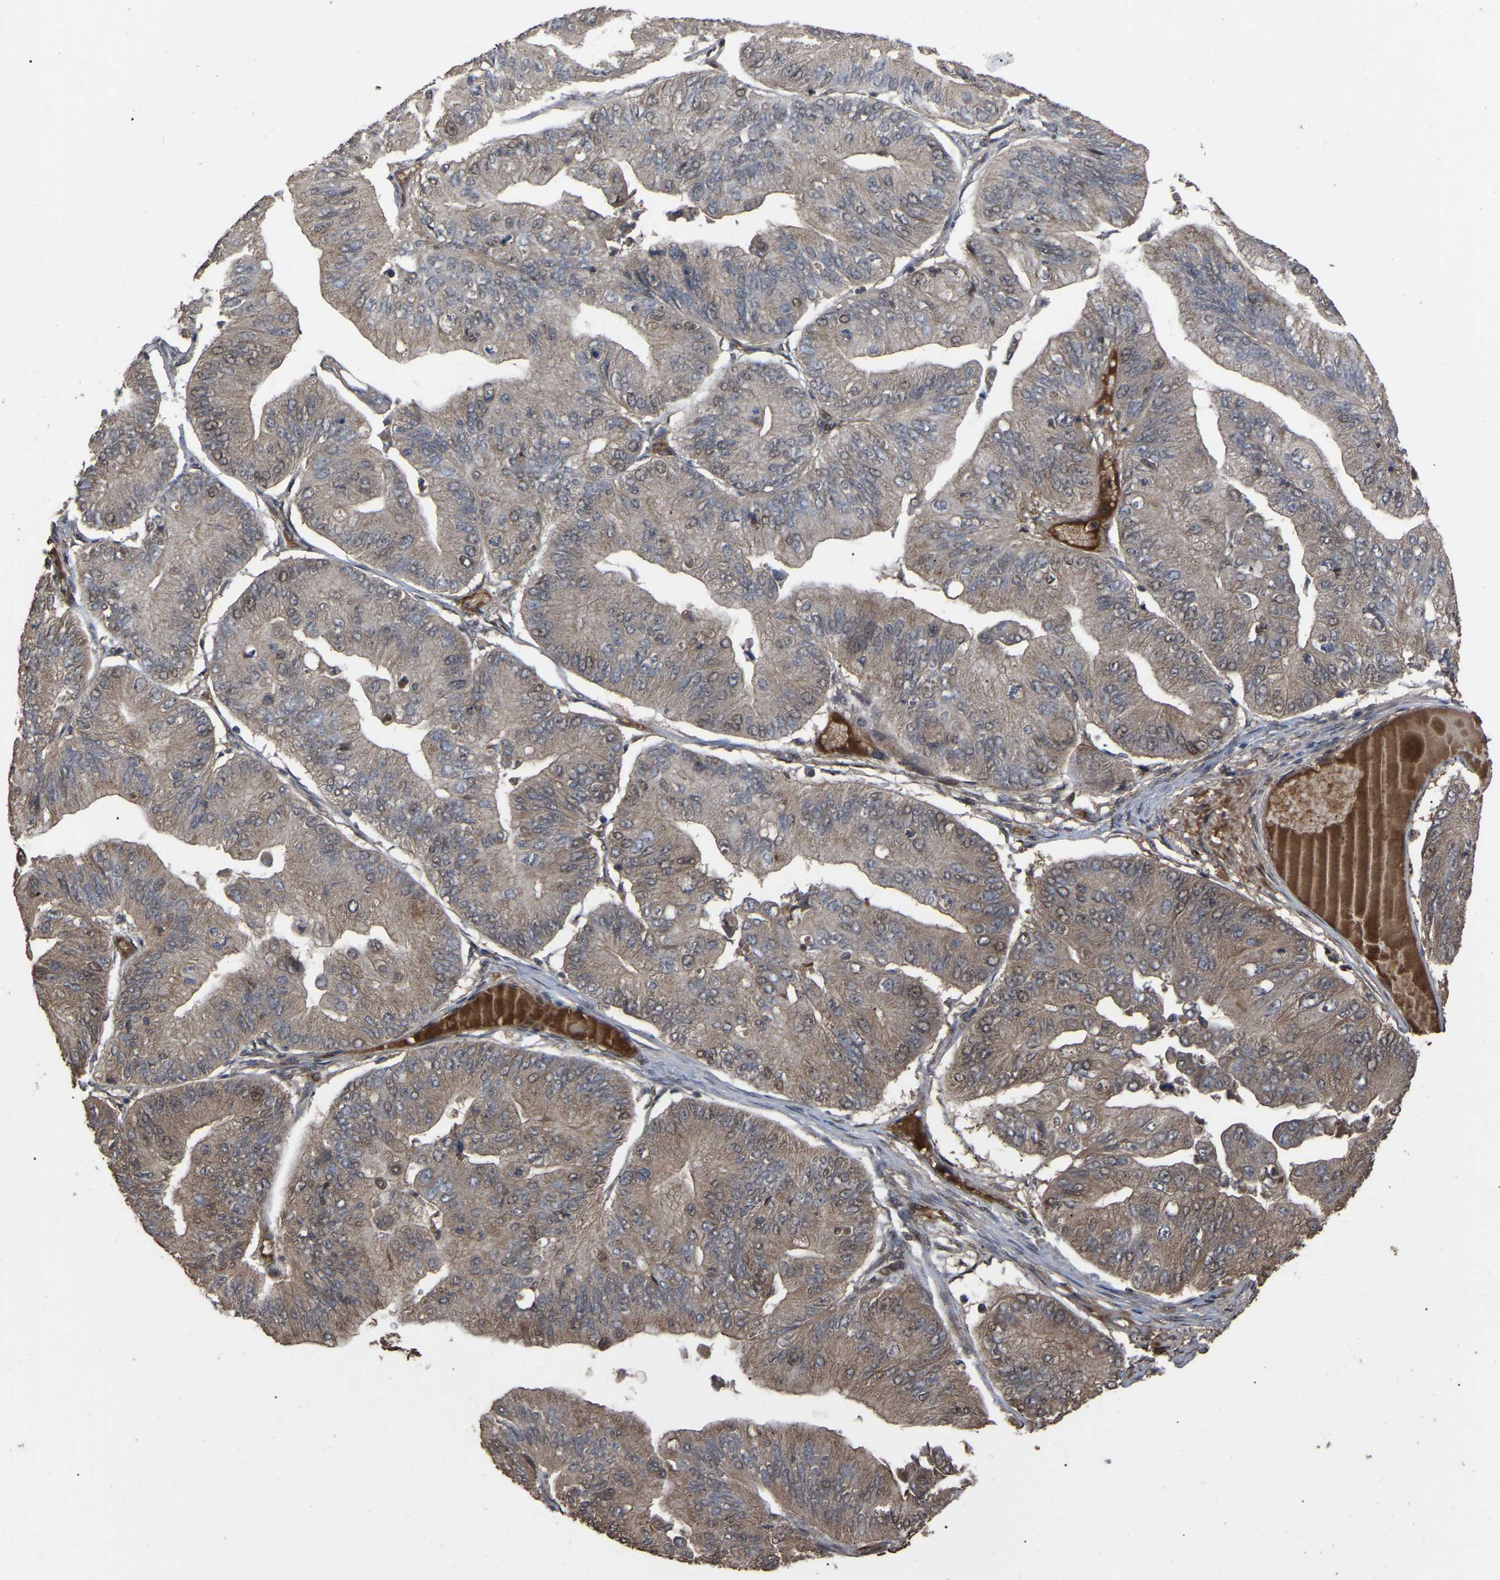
{"staining": {"intensity": "weak", "quantity": ">75%", "location": "cytoplasmic/membranous"}, "tissue": "ovarian cancer", "cell_type": "Tumor cells", "image_type": "cancer", "snomed": [{"axis": "morphology", "description": "Cystadenocarcinoma, mucinous, NOS"}, {"axis": "topography", "description": "Ovary"}], "caption": "A brown stain labels weak cytoplasmic/membranous positivity of a protein in ovarian mucinous cystadenocarcinoma tumor cells. Nuclei are stained in blue.", "gene": "FAM161B", "patient": {"sex": "female", "age": 61}}